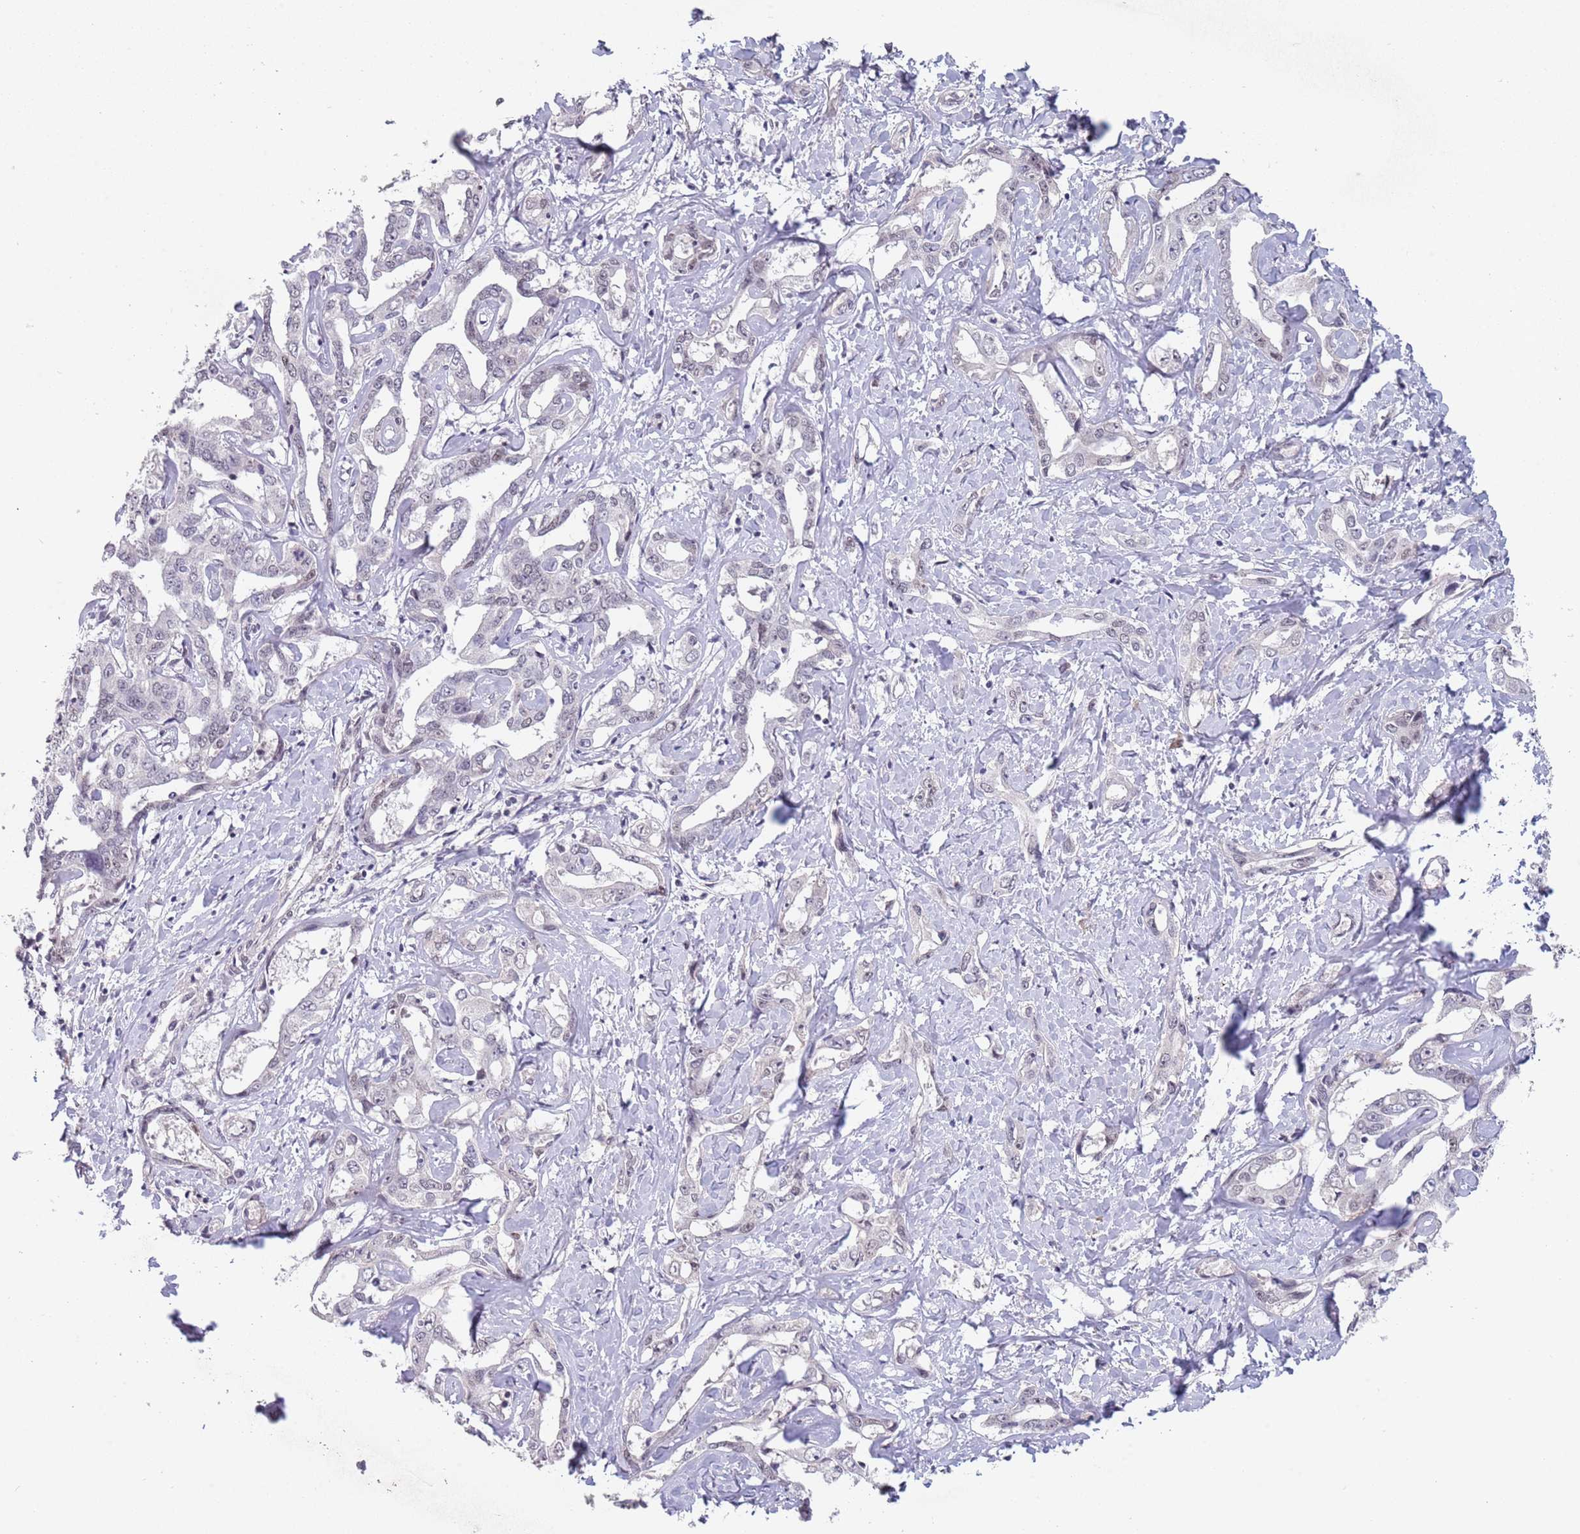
{"staining": {"intensity": "negative", "quantity": "none", "location": "none"}, "tissue": "liver cancer", "cell_type": "Tumor cells", "image_type": "cancer", "snomed": [{"axis": "morphology", "description": "Cholangiocarcinoma"}, {"axis": "topography", "description": "Liver"}], "caption": "DAB (3,3'-diaminobenzidine) immunohistochemical staining of human liver cholangiocarcinoma reveals no significant expression in tumor cells. Brightfield microscopy of immunohistochemistry (IHC) stained with DAB (3,3'-diaminobenzidine) (brown) and hematoxylin (blue), captured at high magnification.", "gene": "CIZ1", "patient": {"sex": "male", "age": 59}}